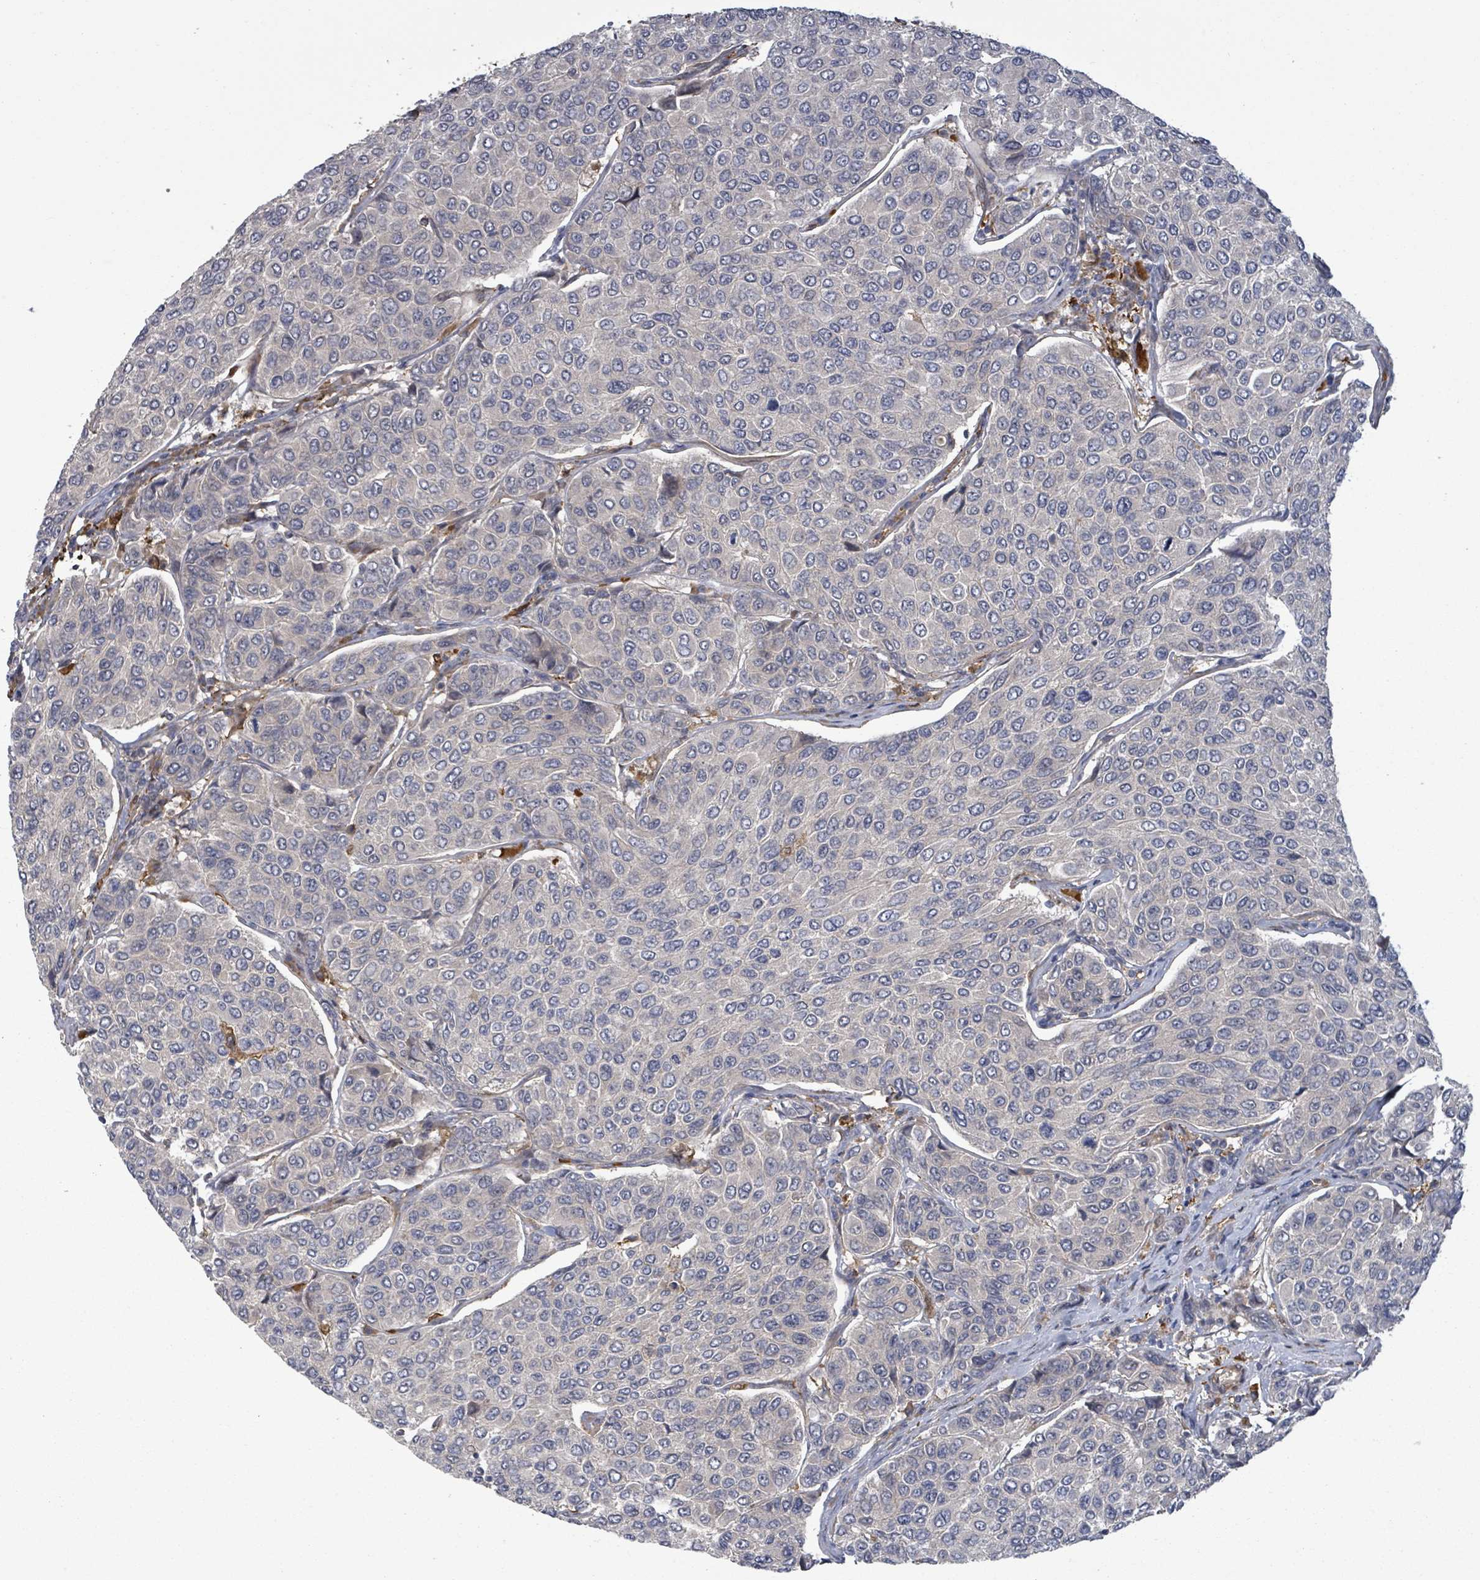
{"staining": {"intensity": "negative", "quantity": "none", "location": "none"}, "tissue": "breast cancer", "cell_type": "Tumor cells", "image_type": "cancer", "snomed": [{"axis": "morphology", "description": "Duct carcinoma"}, {"axis": "topography", "description": "Breast"}], "caption": "Protein analysis of breast cancer demonstrates no significant positivity in tumor cells.", "gene": "MAP3K6", "patient": {"sex": "female", "age": 55}}